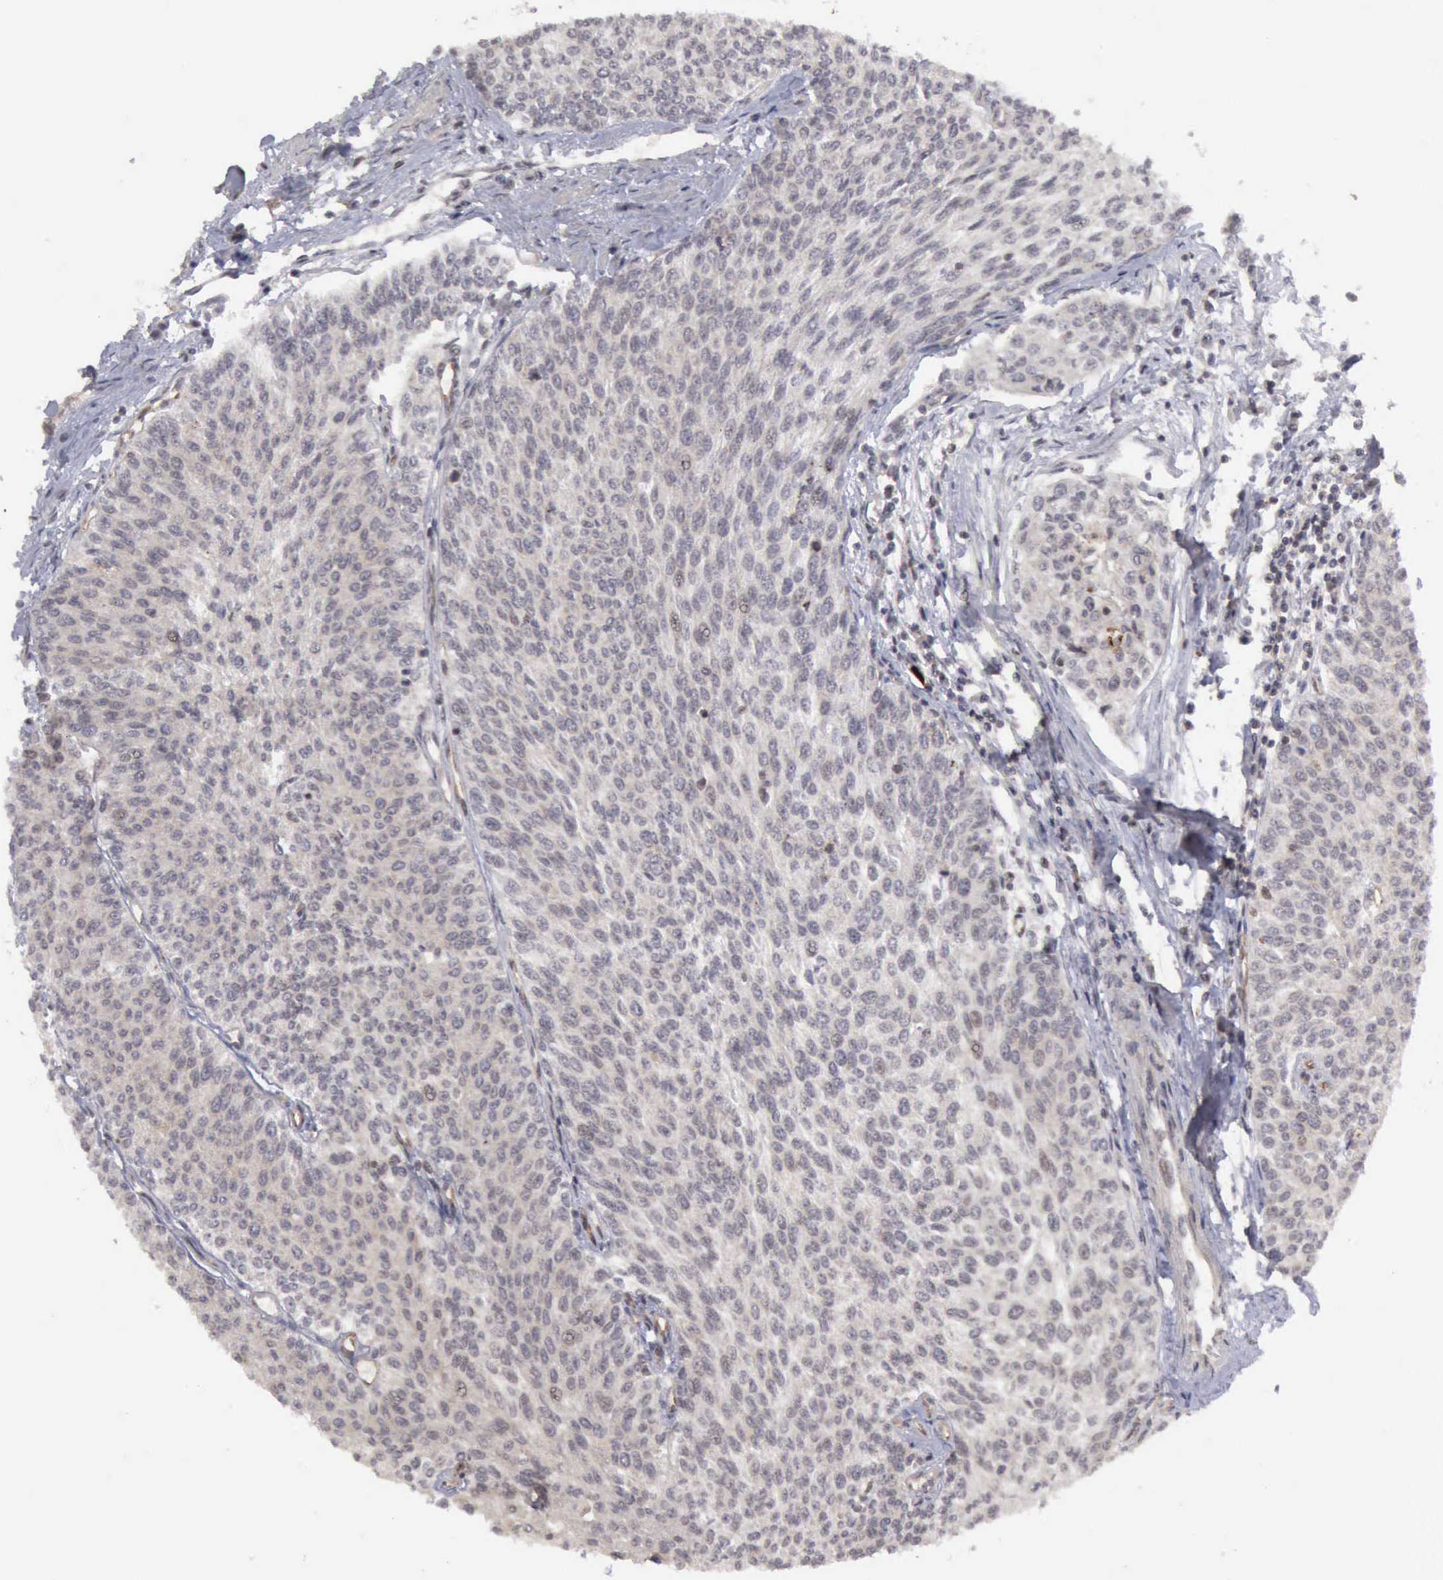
{"staining": {"intensity": "weak", "quantity": "25%-75%", "location": "cytoplasmic/membranous"}, "tissue": "urothelial cancer", "cell_type": "Tumor cells", "image_type": "cancer", "snomed": [{"axis": "morphology", "description": "Urothelial carcinoma, Low grade"}, {"axis": "topography", "description": "Urinary bladder"}], "caption": "The image demonstrates staining of low-grade urothelial carcinoma, revealing weak cytoplasmic/membranous protein expression (brown color) within tumor cells. (brown staining indicates protein expression, while blue staining denotes nuclei).", "gene": "CDKN2A", "patient": {"sex": "female", "age": 73}}